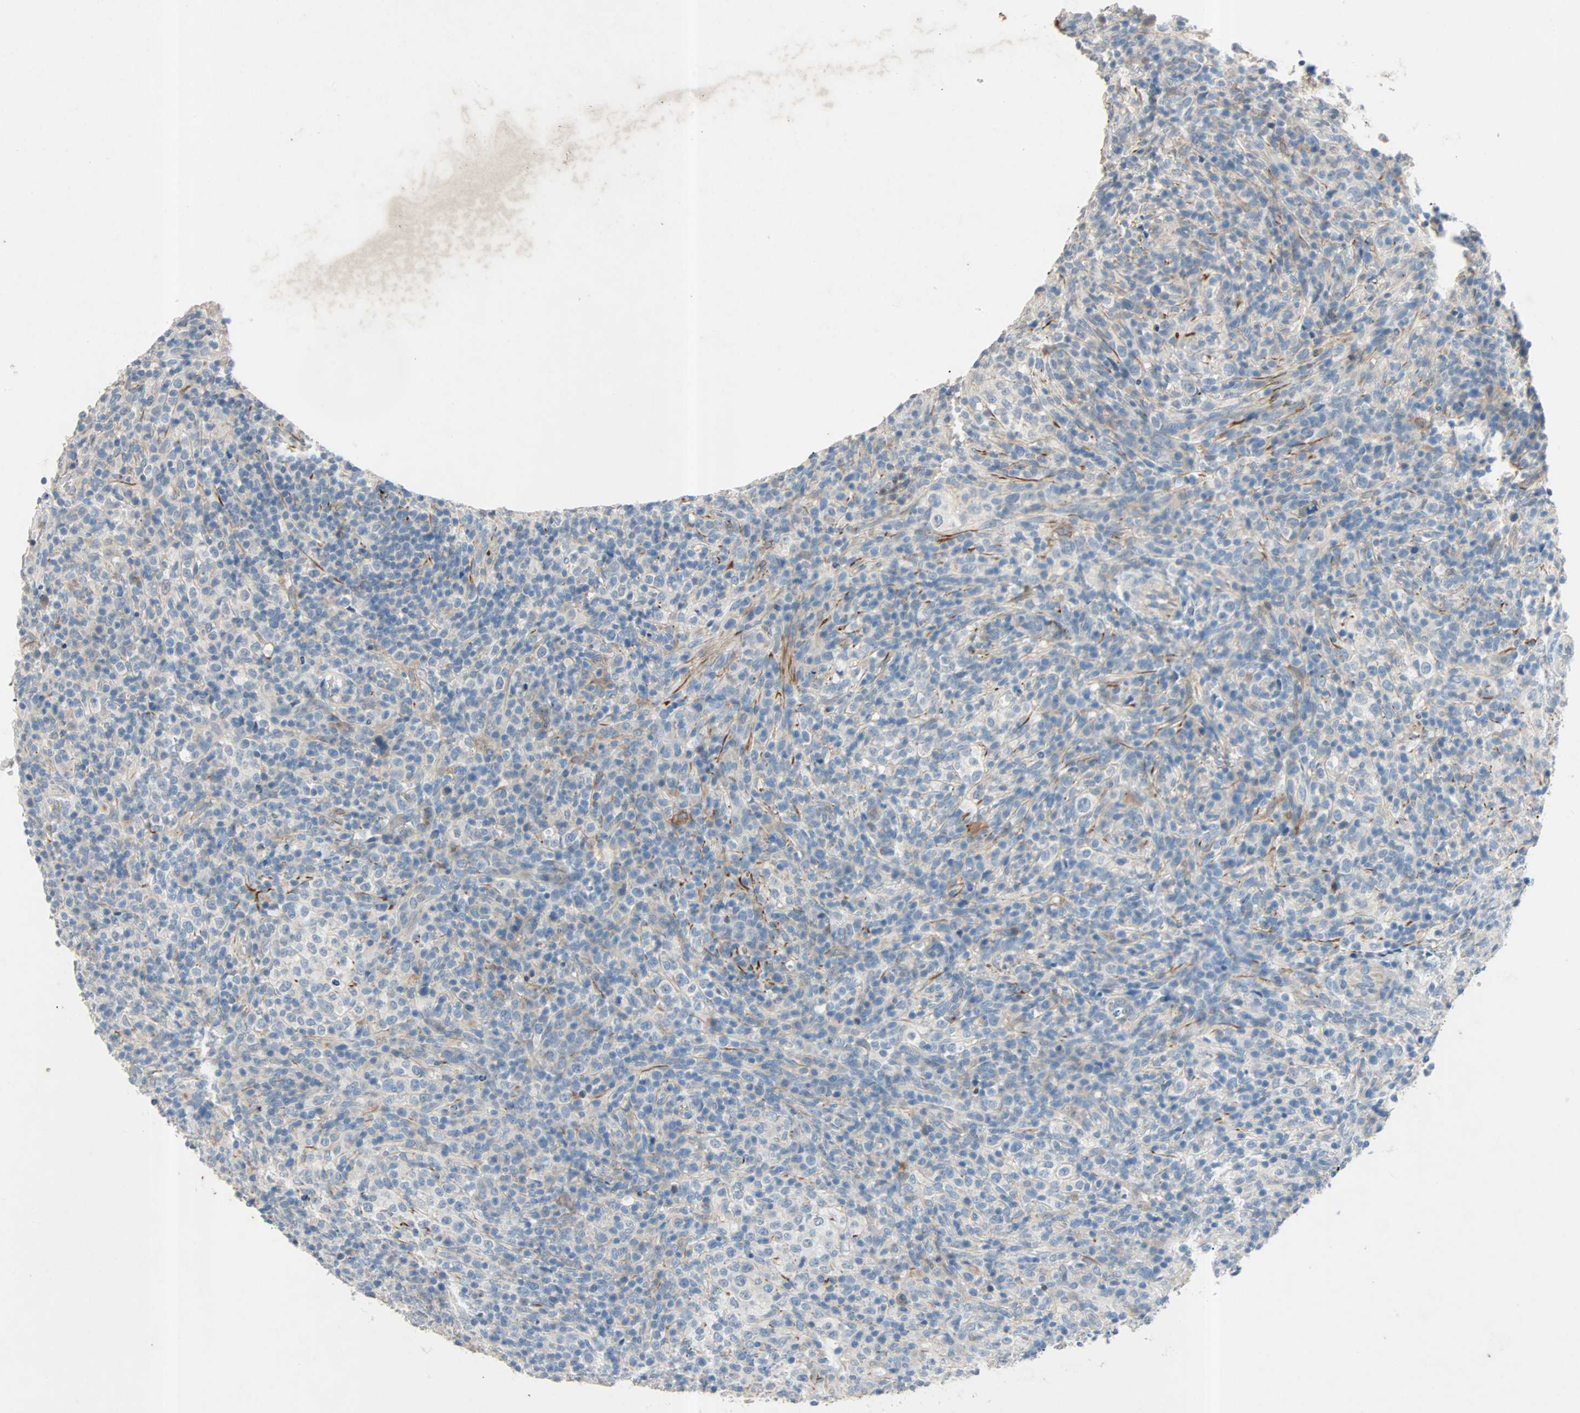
{"staining": {"intensity": "negative", "quantity": "none", "location": "none"}, "tissue": "lymphoma", "cell_type": "Tumor cells", "image_type": "cancer", "snomed": [{"axis": "morphology", "description": "Malignant lymphoma, non-Hodgkin's type, High grade"}, {"axis": "topography", "description": "Lymph node"}], "caption": "Immunohistochemistry (IHC) of human high-grade malignant lymphoma, non-Hodgkin's type displays no positivity in tumor cells.", "gene": "PCDHB2", "patient": {"sex": "female", "age": 76}}